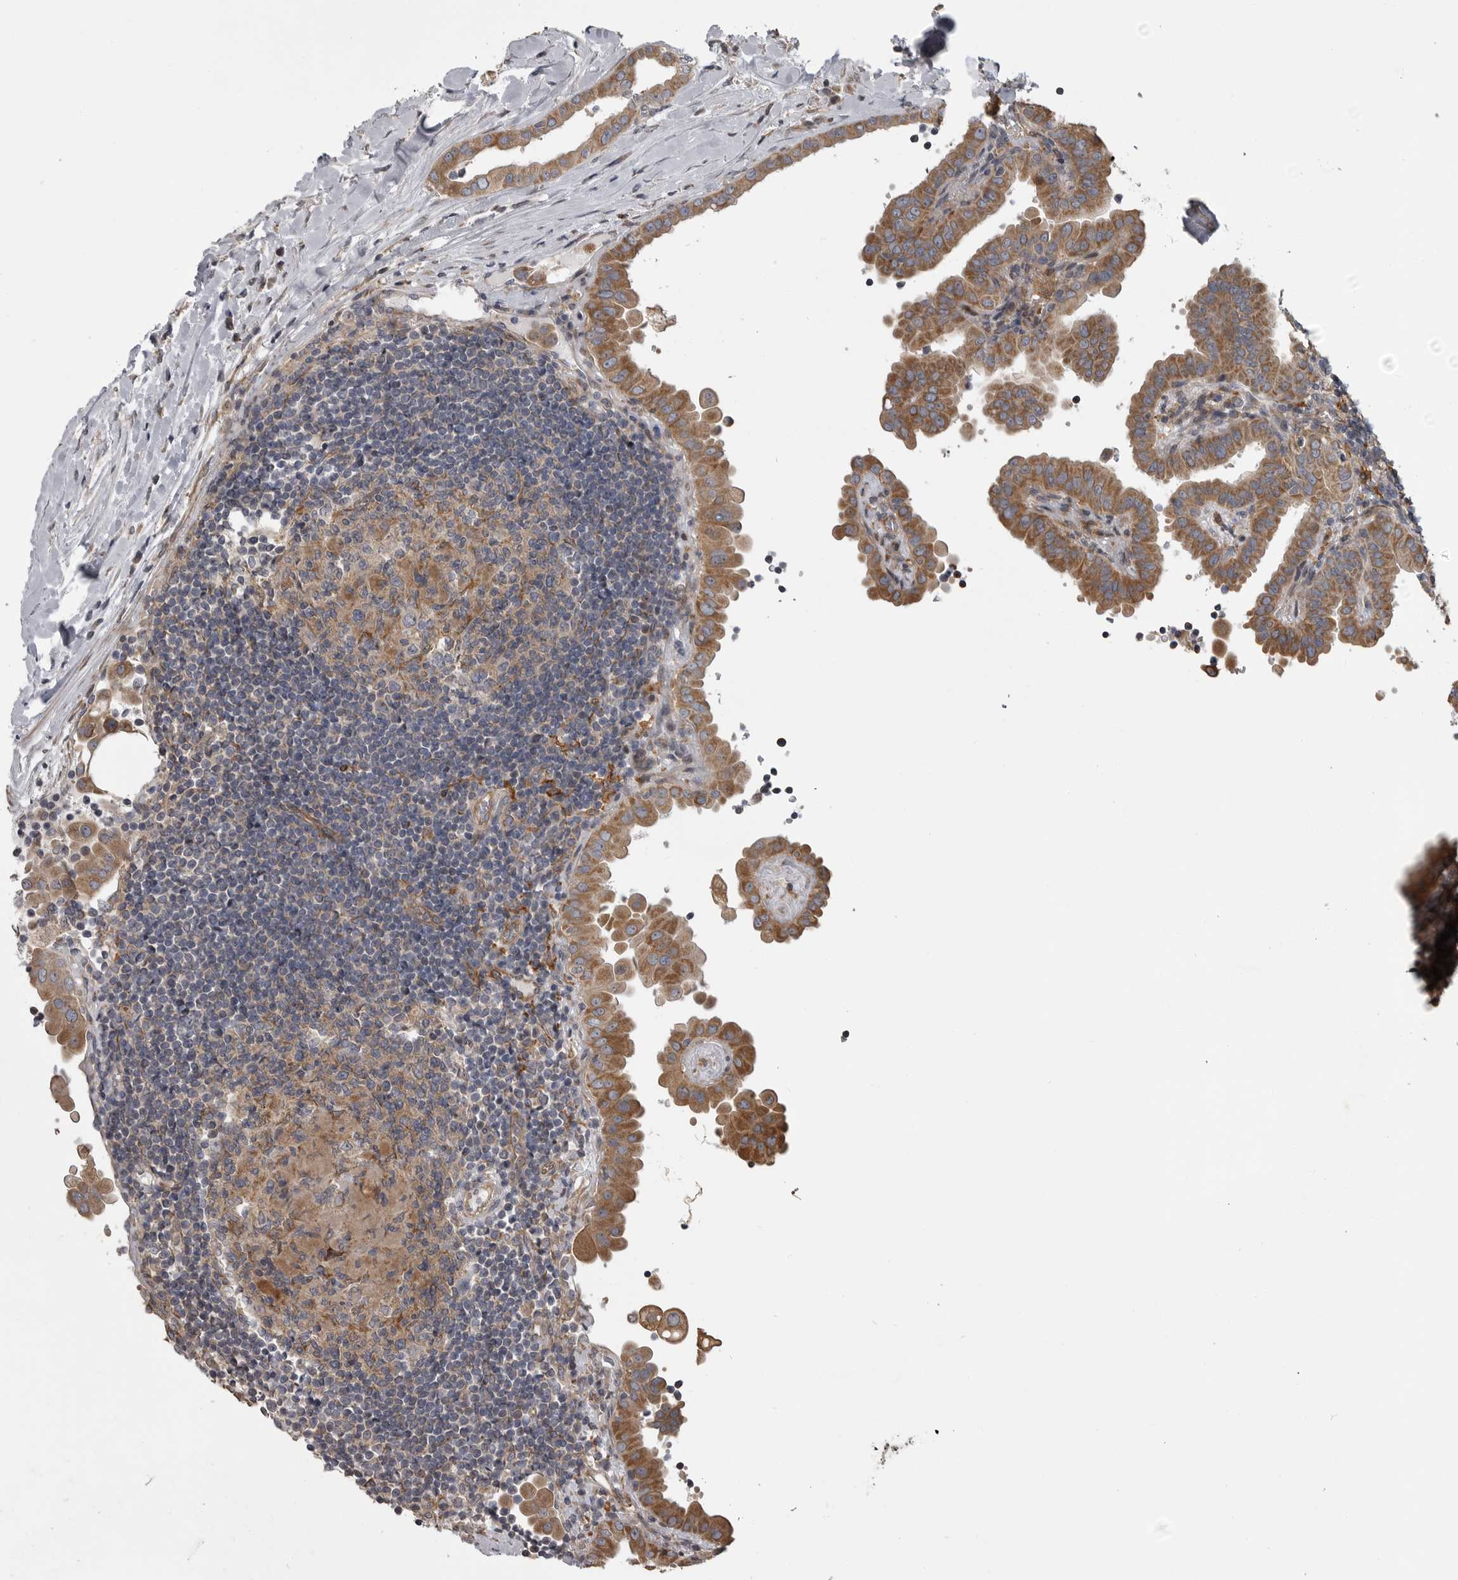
{"staining": {"intensity": "moderate", "quantity": ">75%", "location": "cytoplasmic/membranous"}, "tissue": "thyroid cancer", "cell_type": "Tumor cells", "image_type": "cancer", "snomed": [{"axis": "morphology", "description": "Papillary adenocarcinoma, NOS"}, {"axis": "topography", "description": "Thyroid gland"}], "caption": "Immunohistochemistry (DAB (3,3'-diaminobenzidine)) staining of thyroid cancer (papillary adenocarcinoma) exhibits moderate cytoplasmic/membranous protein staining in about >75% of tumor cells. The staining was performed using DAB (3,3'-diaminobenzidine), with brown indicating positive protein expression. Nuclei are stained blue with hematoxylin.", "gene": "ZNRF1", "patient": {"sex": "male", "age": 33}}